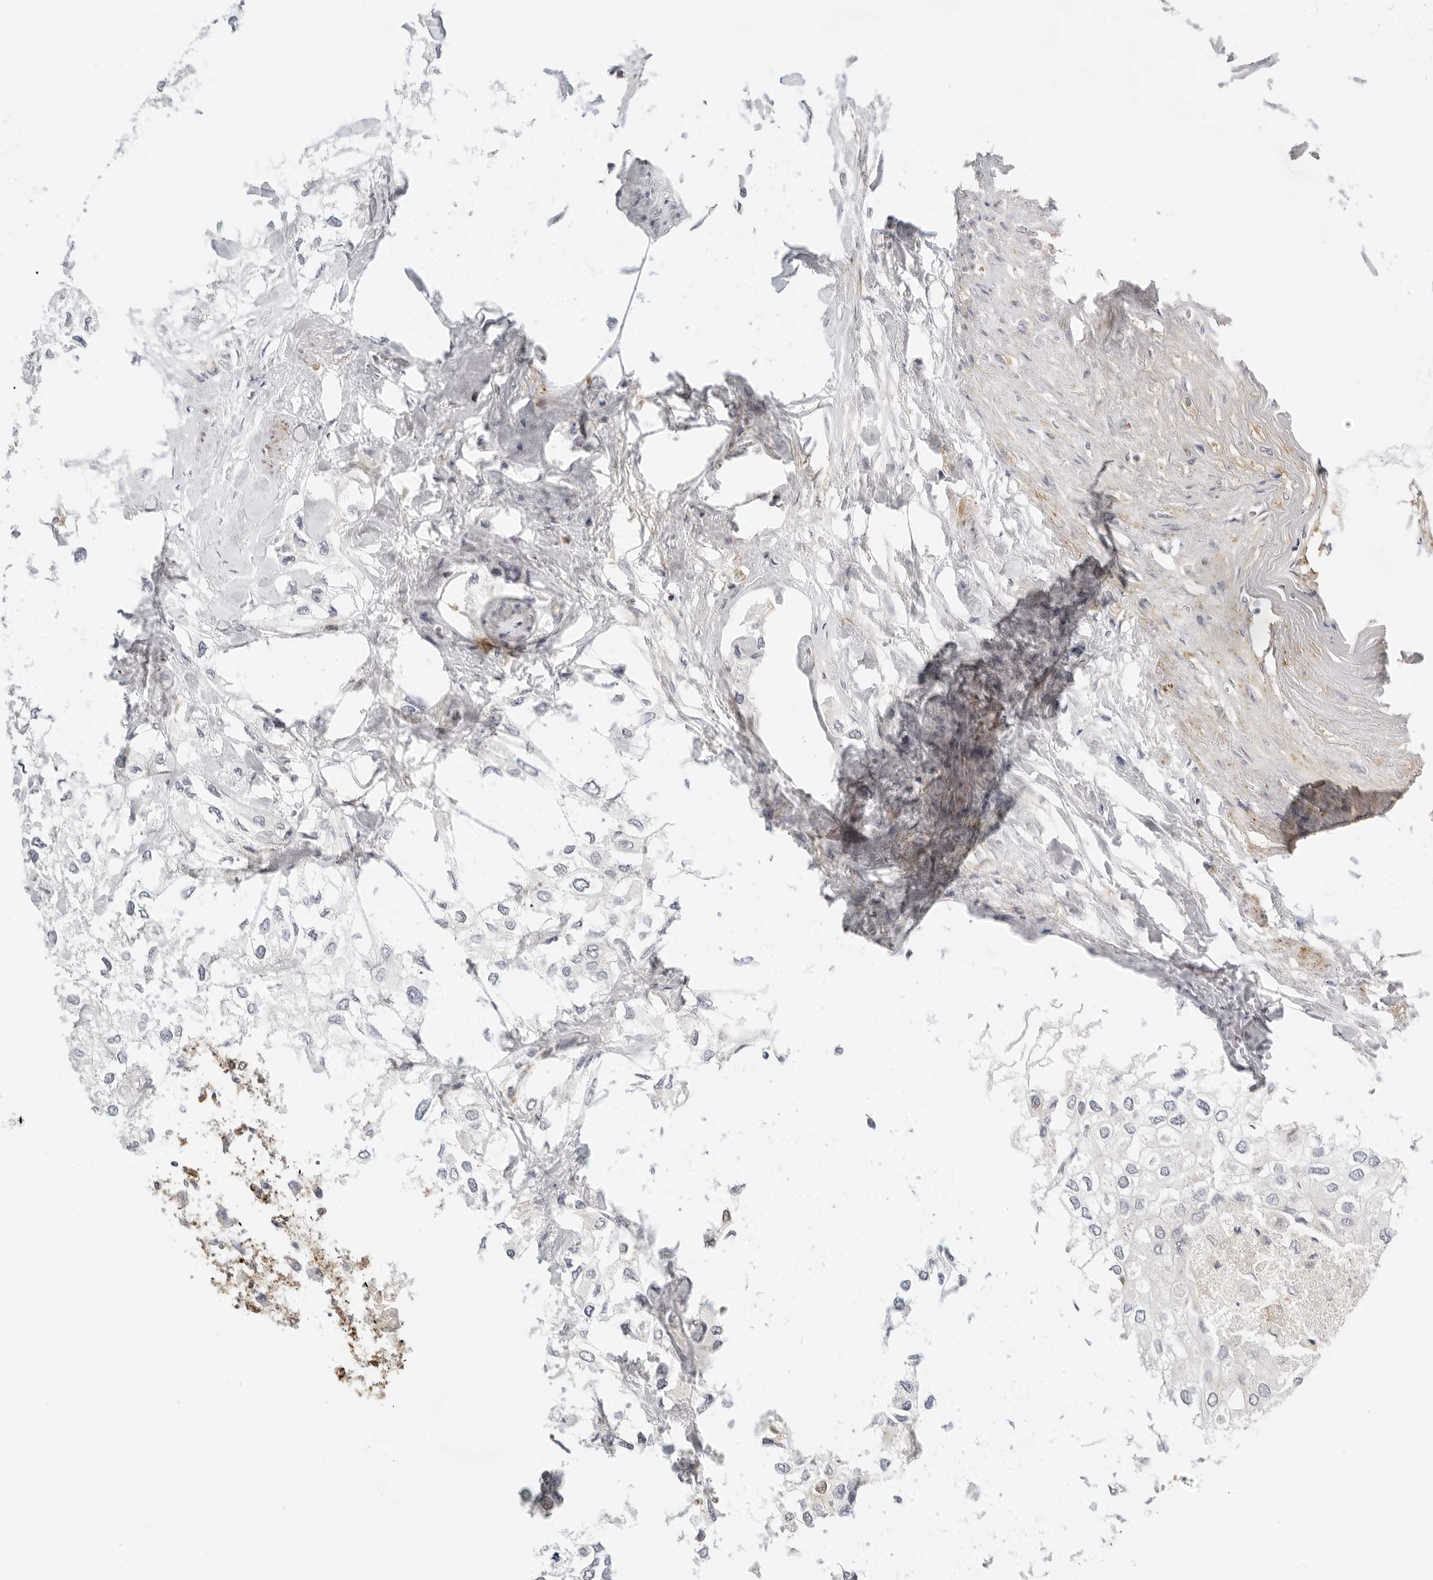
{"staining": {"intensity": "negative", "quantity": "none", "location": "none"}, "tissue": "urothelial cancer", "cell_type": "Tumor cells", "image_type": "cancer", "snomed": [{"axis": "morphology", "description": "Urothelial carcinoma, High grade"}, {"axis": "topography", "description": "Urinary bladder"}], "caption": "A high-resolution image shows immunohistochemistry (IHC) staining of urothelial carcinoma (high-grade), which reveals no significant staining in tumor cells.", "gene": "OSCP1", "patient": {"sex": "male", "age": 64}}